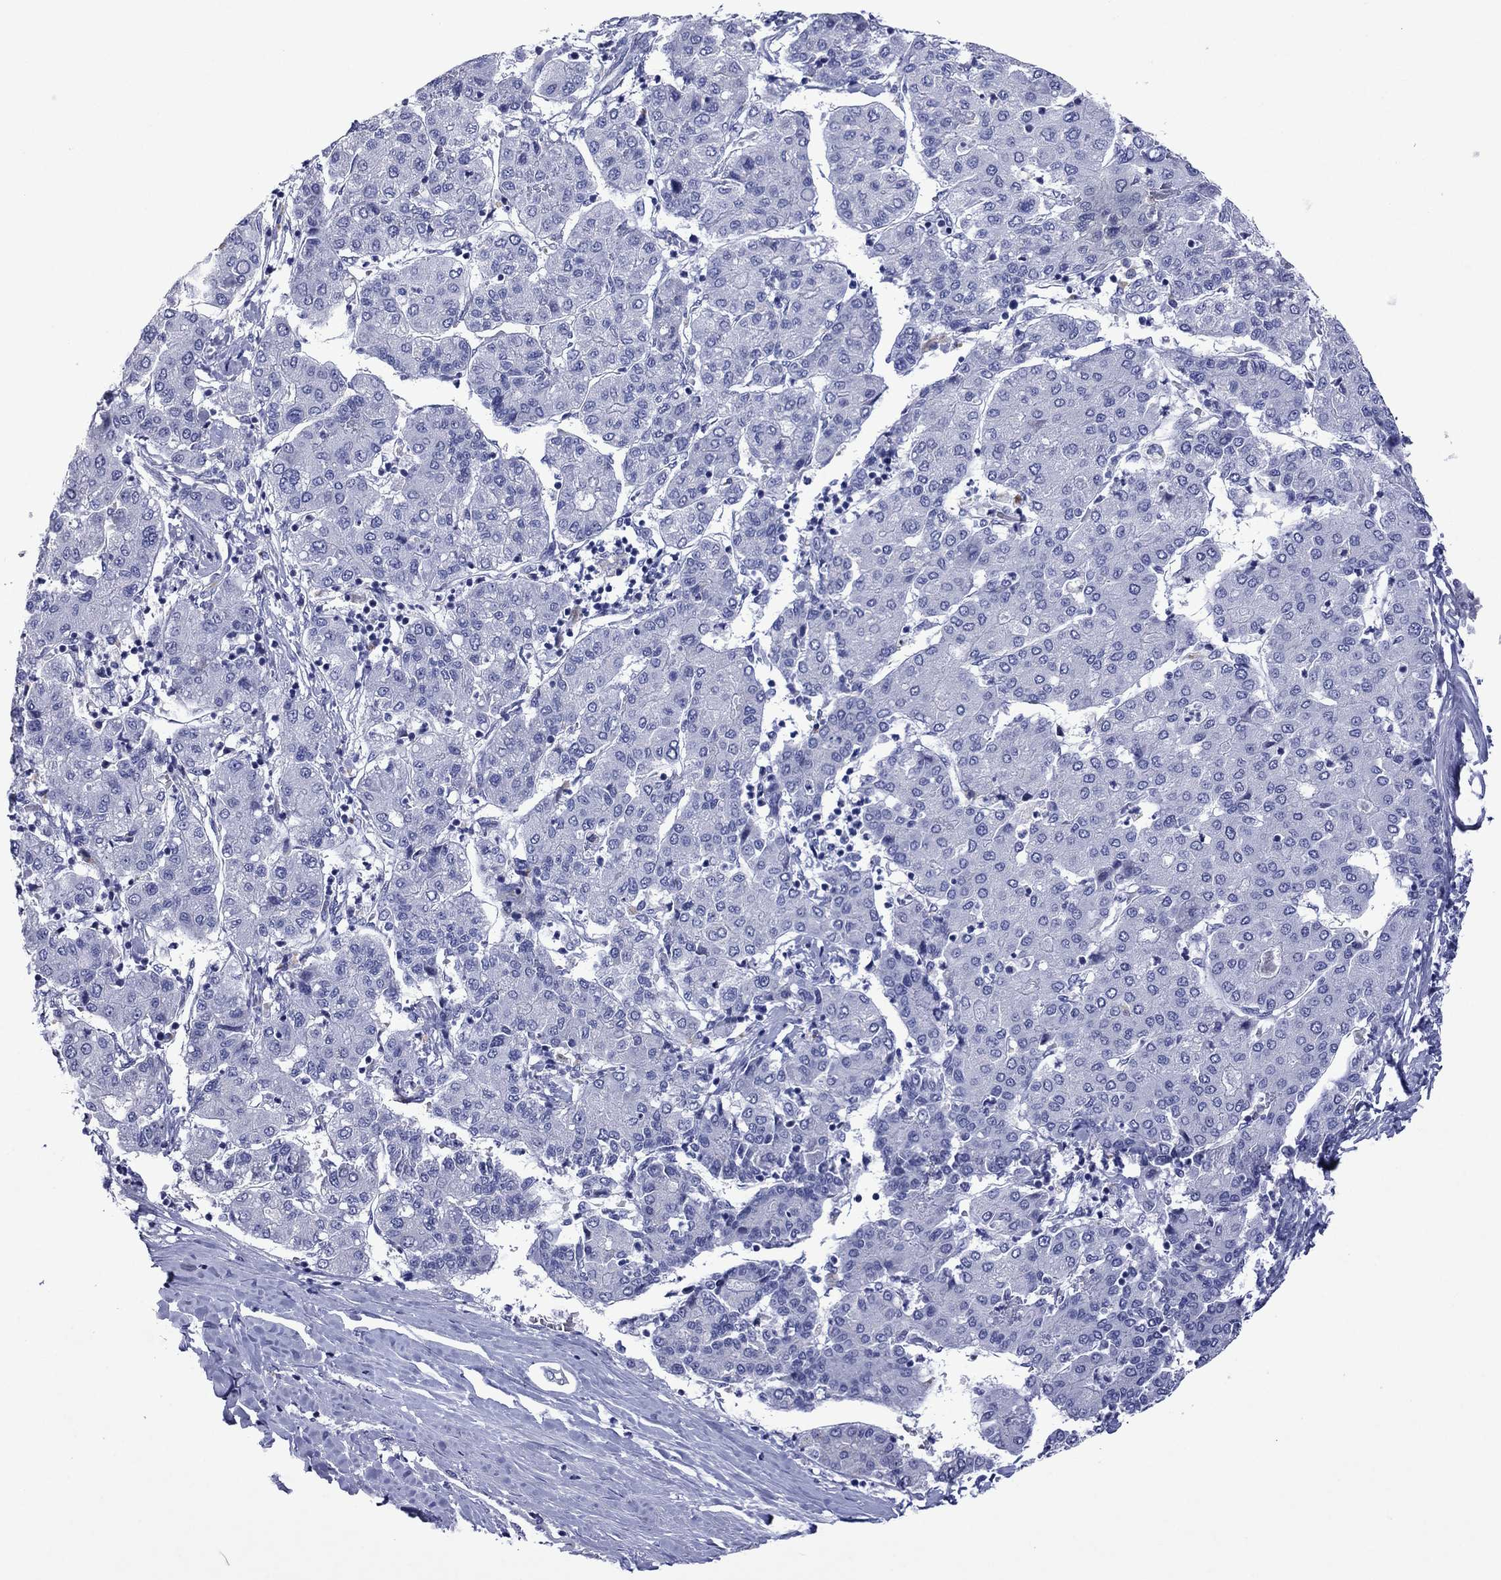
{"staining": {"intensity": "negative", "quantity": "none", "location": "none"}, "tissue": "liver cancer", "cell_type": "Tumor cells", "image_type": "cancer", "snomed": [{"axis": "morphology", "description": "Carcinoma, Hepatocellular, NOS"}, {"axis": "topography", "description": "Liver"}], "caption": "Human liver cancer stained for a protein using immunohistochemistry demonstrates no staining in tumor cells.", "gene": "PIWIL1", "patient": {"sex": "male", "age": 65}}